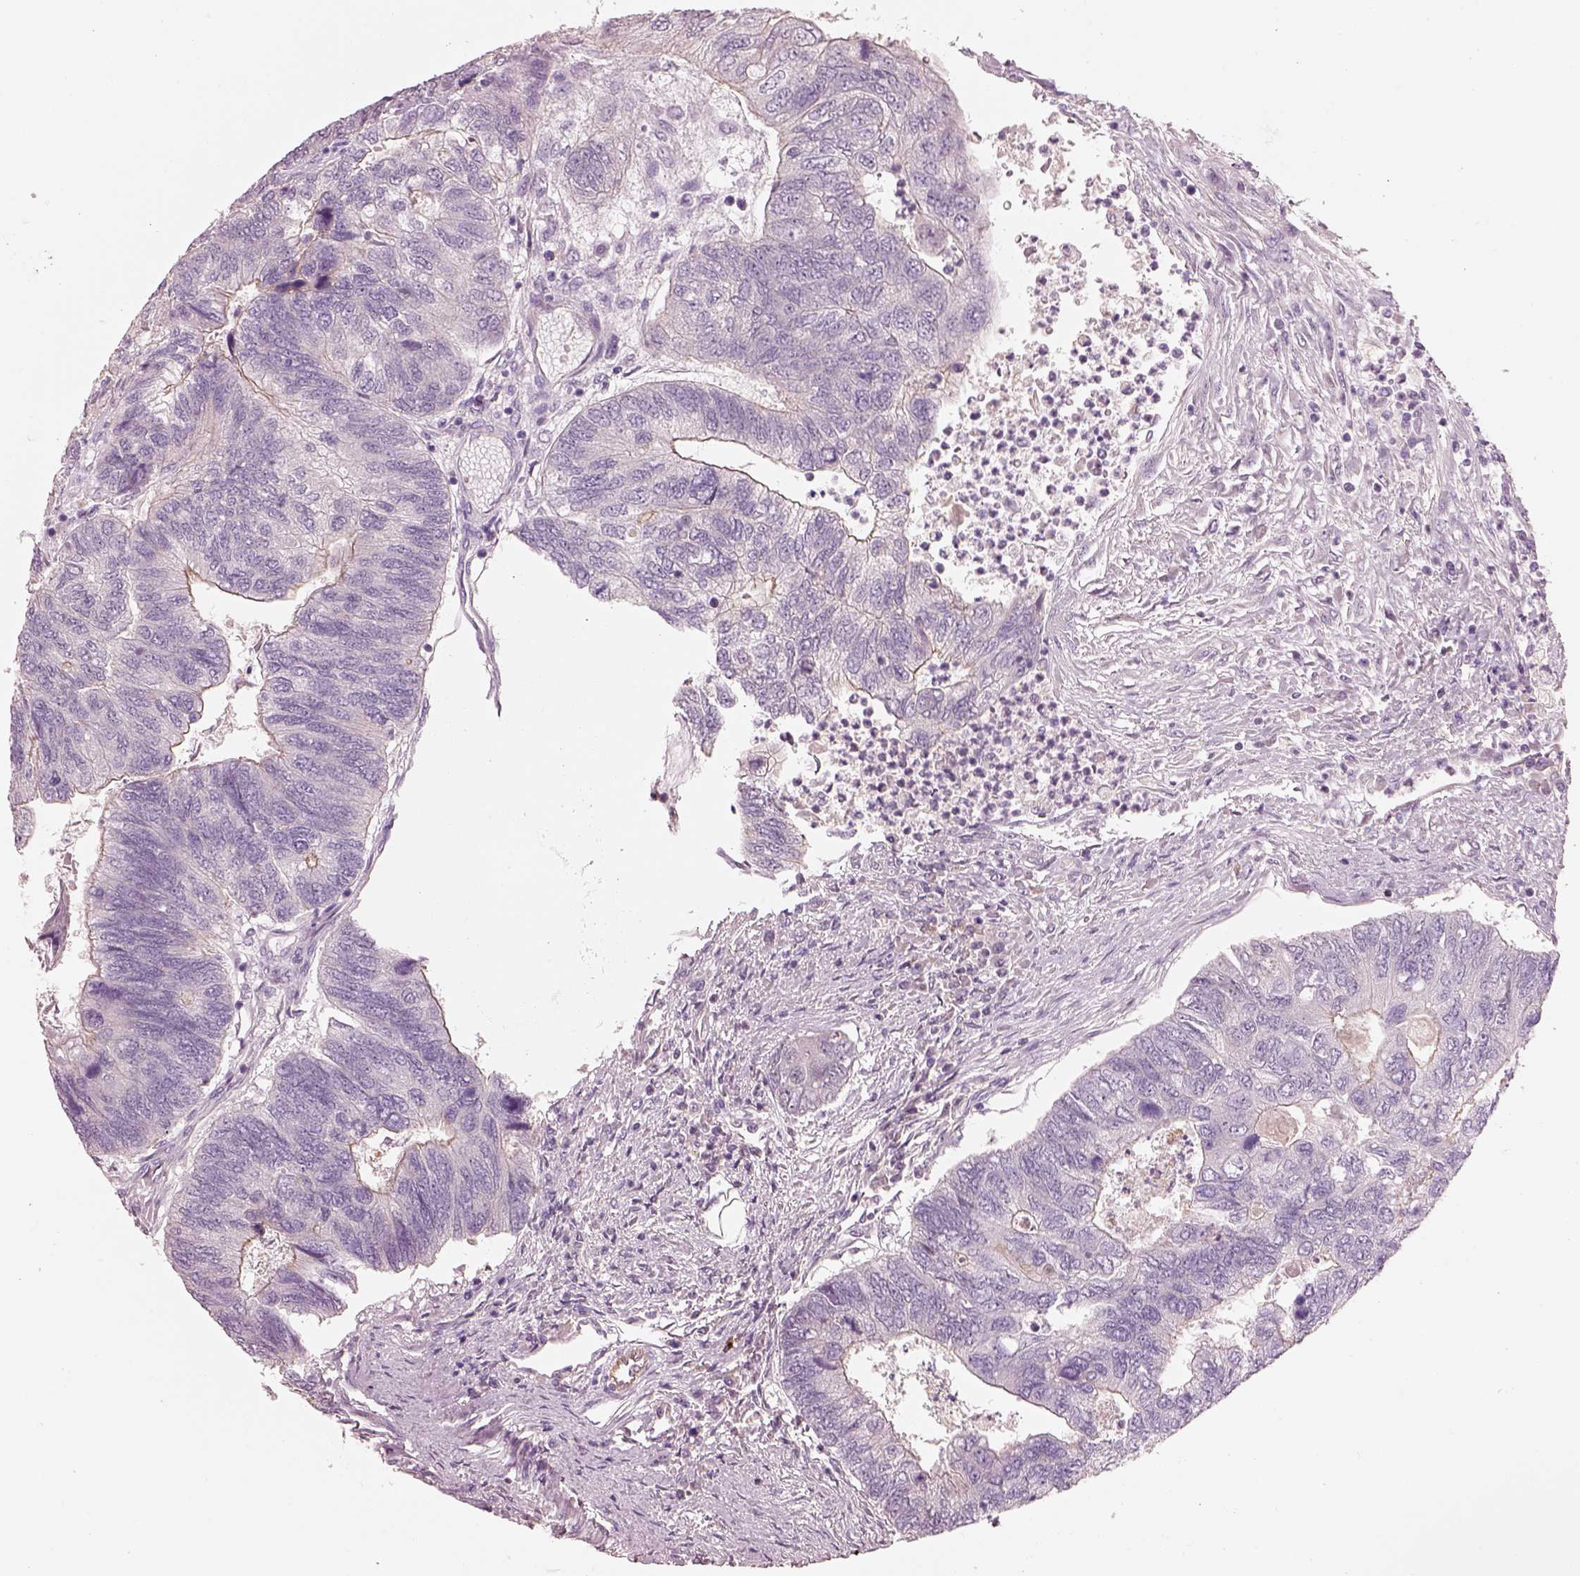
{"staining": {"intensity": "negative", "quantity": "none", "location": "none"}, "tissue": "colorectal cancer", "cell_type": "Tumor cells", "image_type": "cancer", "snomed": [{"axis": "morphology", "description": "Adenocarcinoma, NOS"}, {"axis": "topography", "description": "Colon"}], "caption": "Tumor cells show no significant positivity in colorectal cancer (adenocarcinoma).", "gene": "IGLL1", "patient": {"sex": "female", "age": 67}}